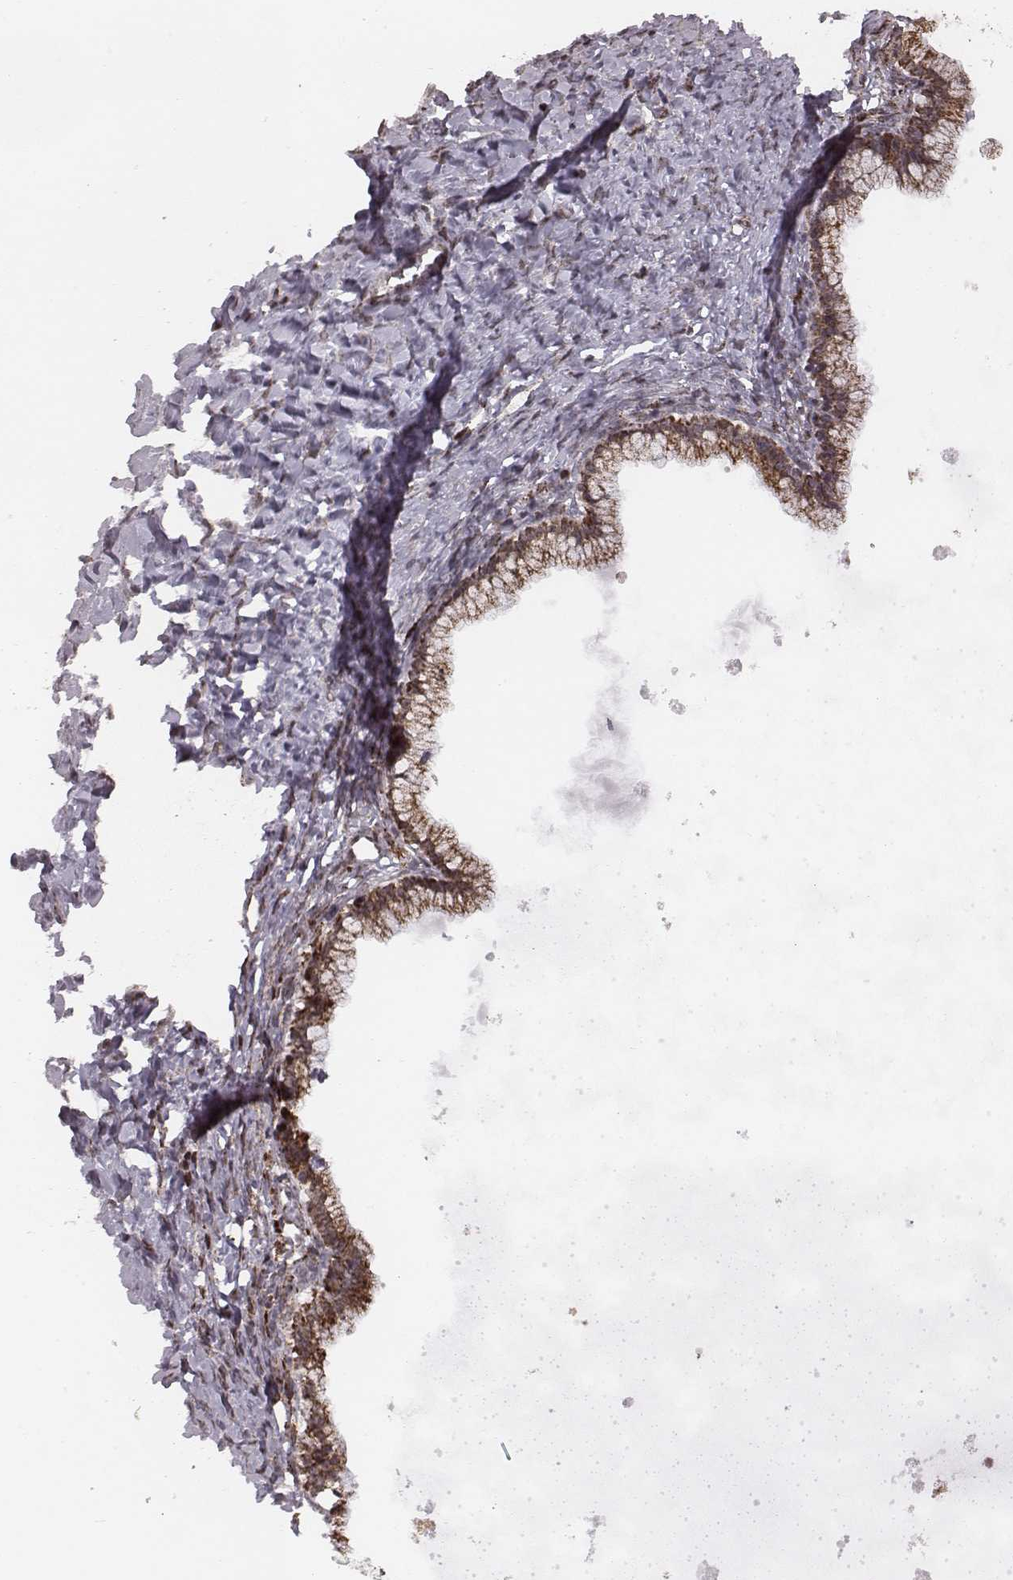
{"staining": {"intensity": "moderate", "quantity": ">75%", "location": "cytoplasmic/membranous"}, "tissue": "ovarian cancer", "cell_type": "Tumor cells", "image_type": "cancer", "snomed": [{"axis": "morphology", "description": "Cystadenocarcinoma, mucinous, NOS"}, {"axis": "topography", "description": "Ovary"}], "caption": "Tumor cells demonstrate medium levels of moderate cytoplasmic/membranous expression in approximately >75% of cells in ovarian cancer.", "gene": "ACOT2", "patient": {"sex": "female", "age": 41}}